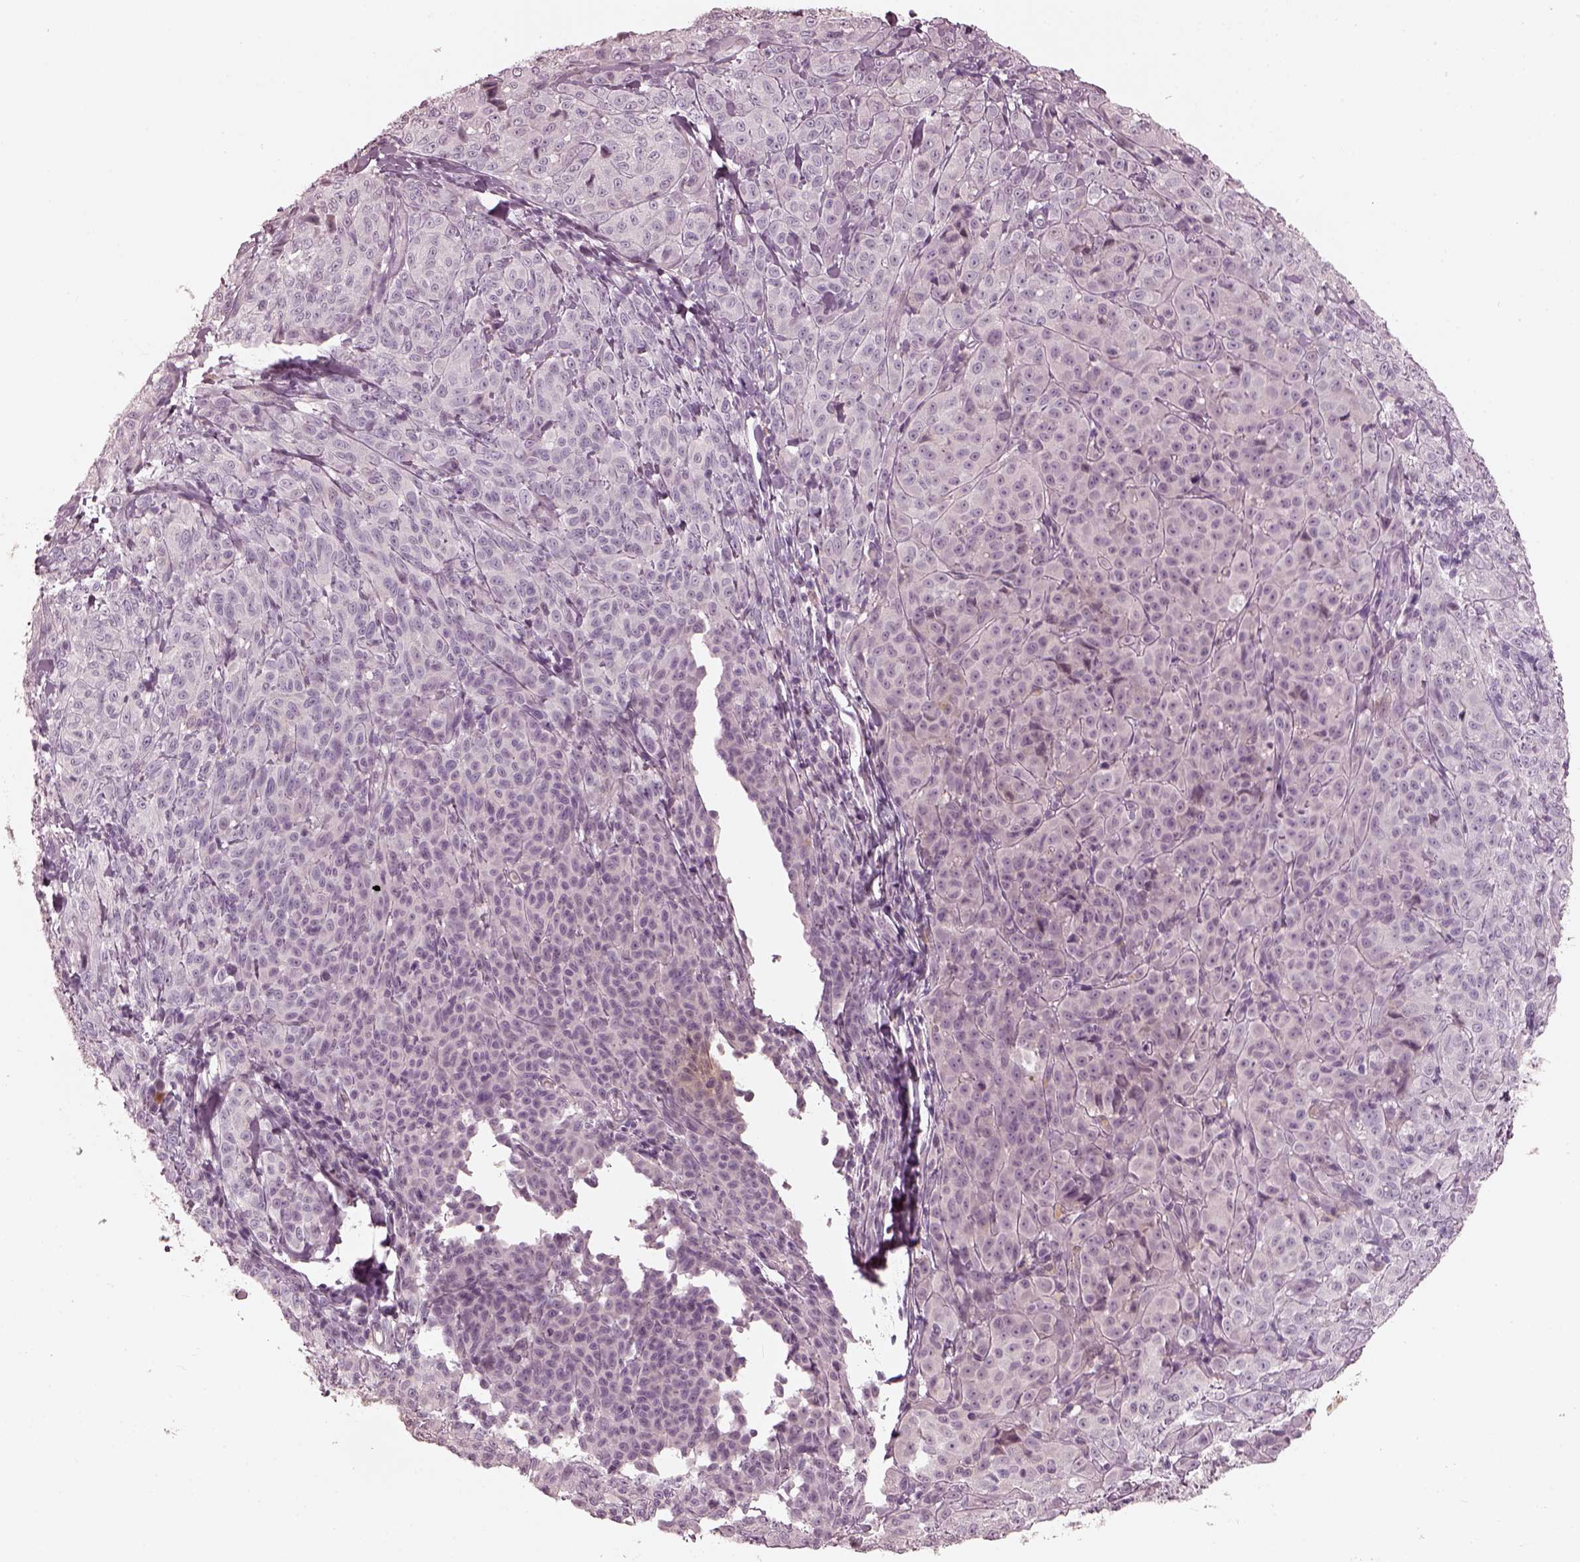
{"staining": {"intensity": "negative", "quantity": "none", "location": "none"}, "tissue": "melanoma", "cell_type": "Tumor cells", "image_type": "cancer", "snomed": [{"axis": "morphology", "description": "Malignant melanoma, NOS"}, {"axis": "topography", "description": "Skin"}], "caption": "Tumor cells show no significant protein staining in malignant melanoma.", "gene": "OPTC", "patient": {"sex": "male", "age": 89}}